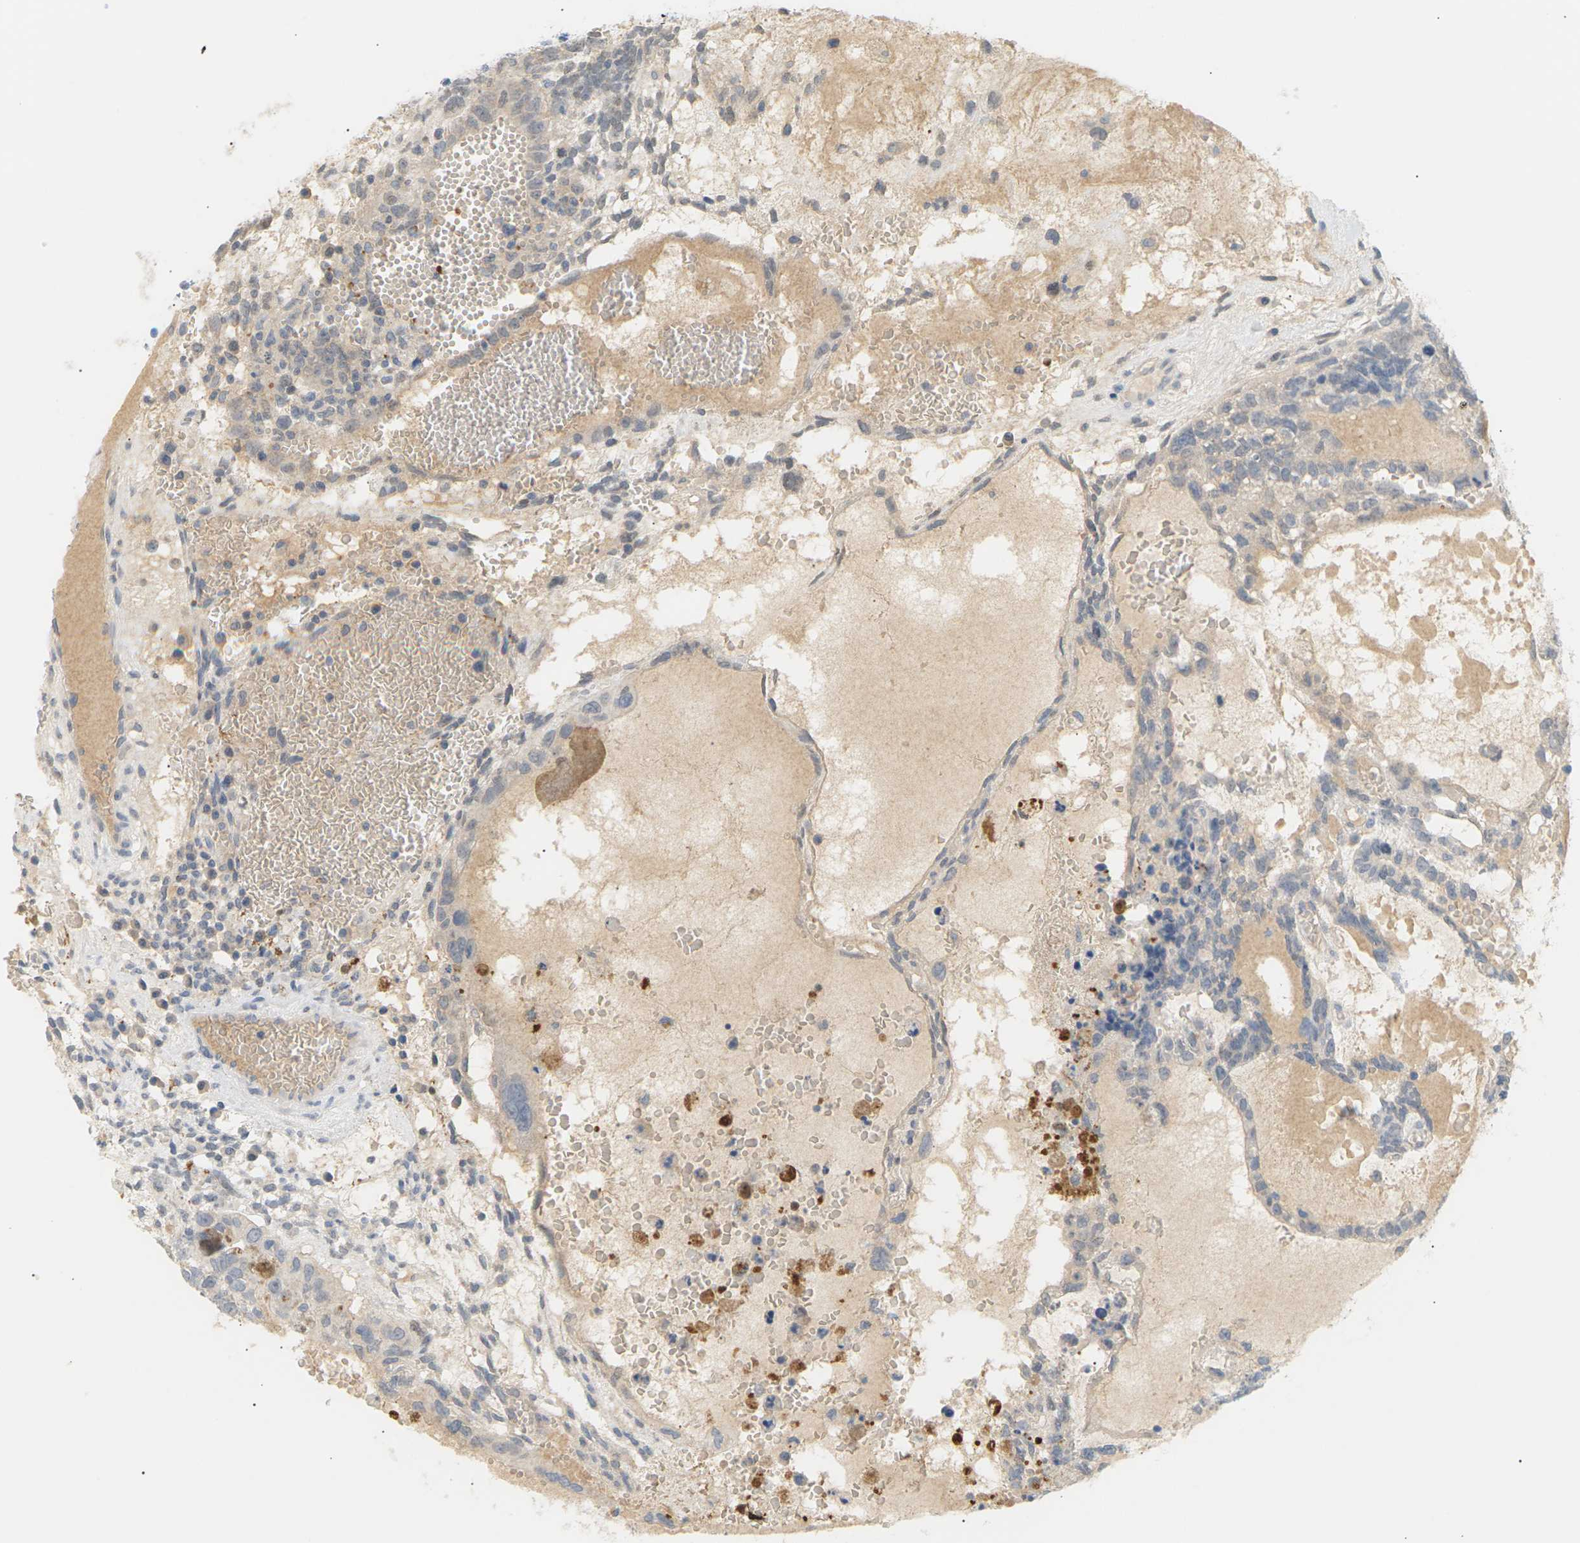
{"staining": {"intensity": "negative", "quantity": "none", "location": "none"}, "tissue": "testis cancer", "cell_type": "Tumor cells", "image_type": "cancer", "snomed": [{"axis": "morphology", "description": "Seminoma, NOS"}, {"axis": "morphology", "description": "Carcinoma, Embryonal, NOS"}, {"axis": "topography", "description": "Testis"}], "caption": "This histopathology image is of testis cancer (embryonal carcinoma) stained with IHC to label a protein in brown with the nuclei are counter-stained blue. There is no positivity in tumor cells.", "gene": "CLU", "patient": {"sex": "male", "age": 52}}